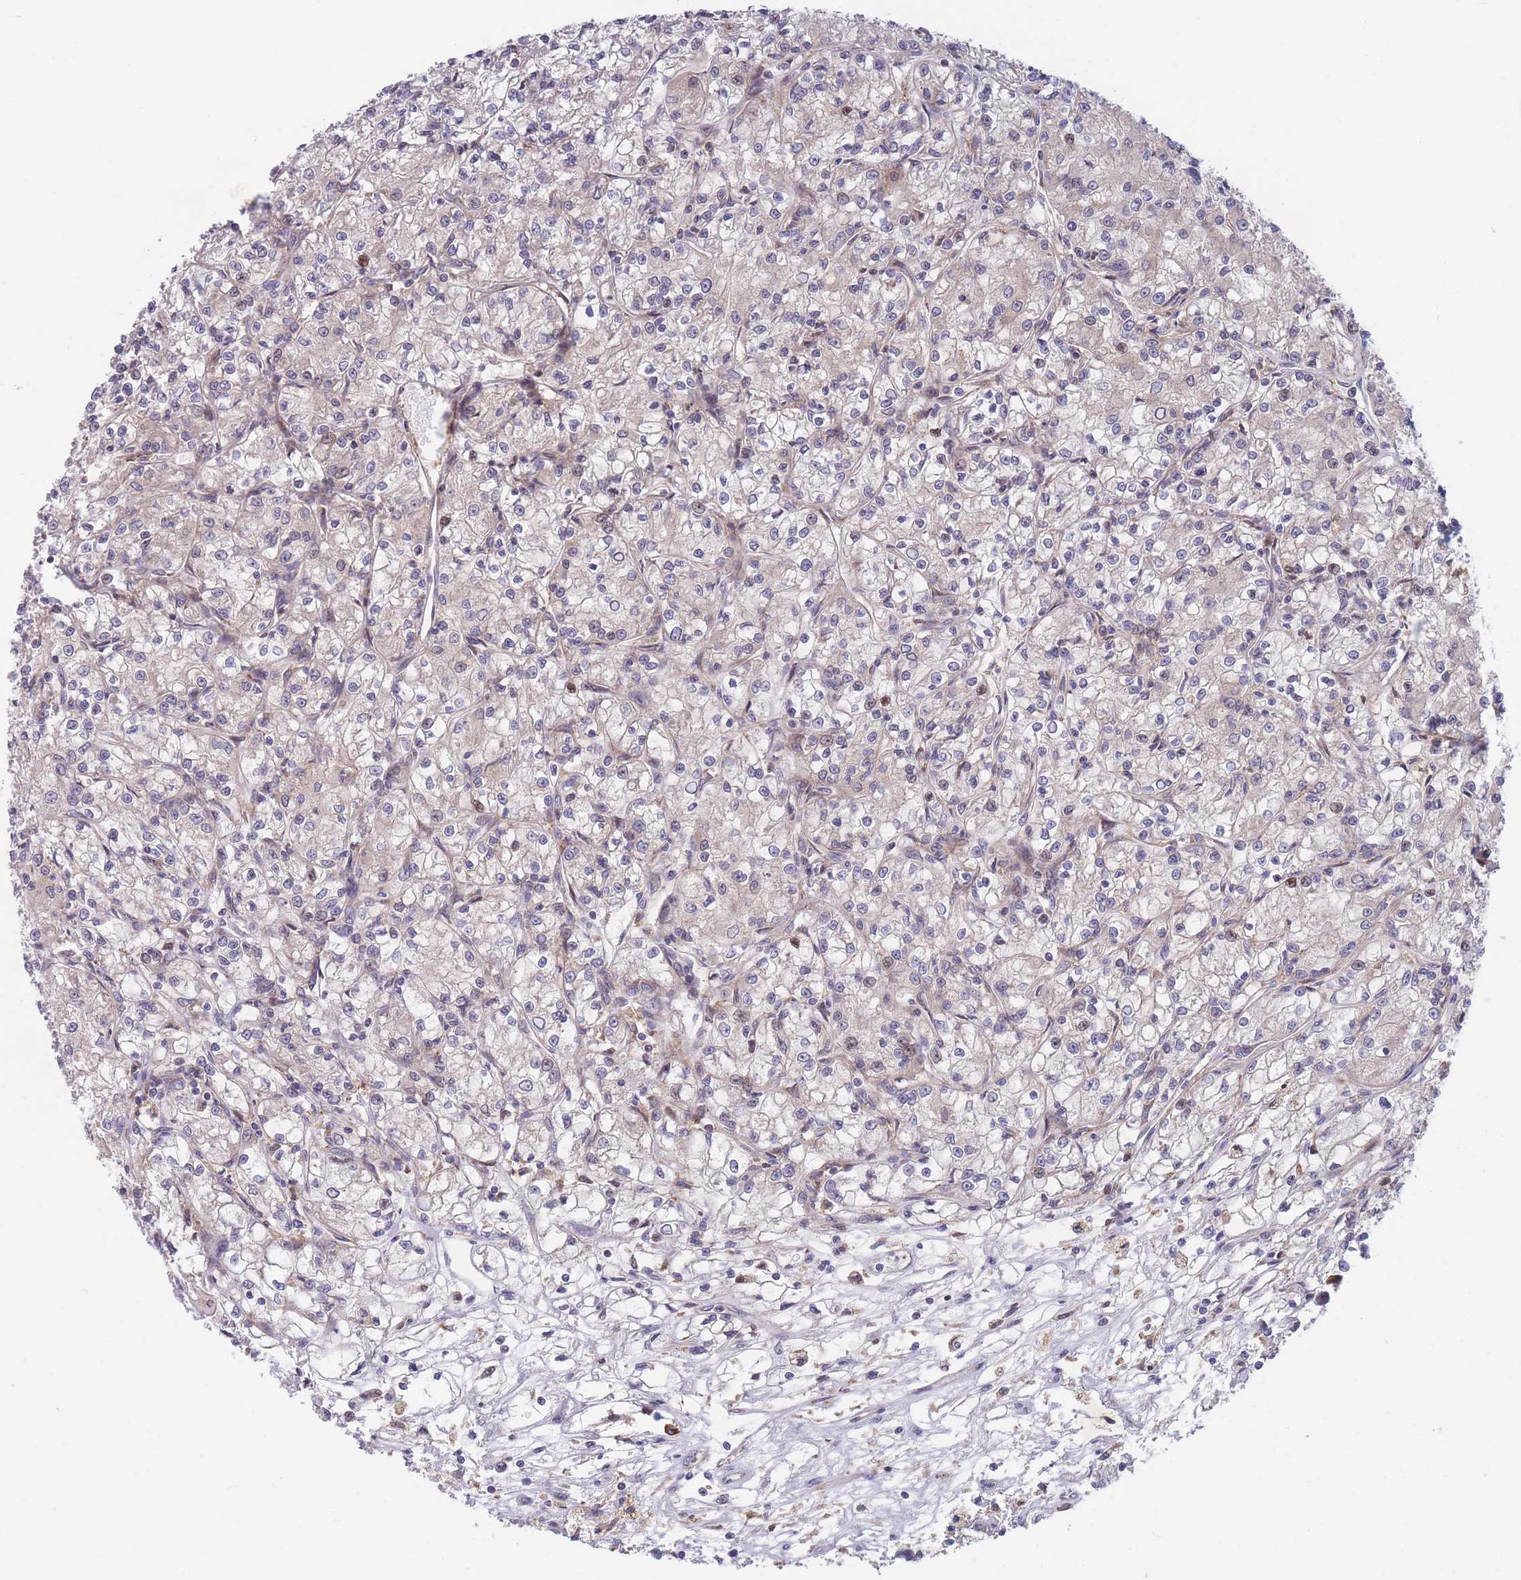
{"staining": {"intensity": "negative", "quantity": "none", "location": "none"}, "tissue": "renal cancer", "cell_type": "Tumor cells", "image_type": "cancer", "snomed": [{"axis": "morphology", "description": "Adenocarcinoma, NOS"}, {"axis": "topography", "description": "Kidney"}], "caption": "An immunohistochemistry histopathology image of renal cancer (adenocarcinoma) is shown. There is no staining in tumor cells of renal cancer (adenocarcinoma).", "gene": "TMEM131L", "patient": {"sex": "female", "age": 59}}